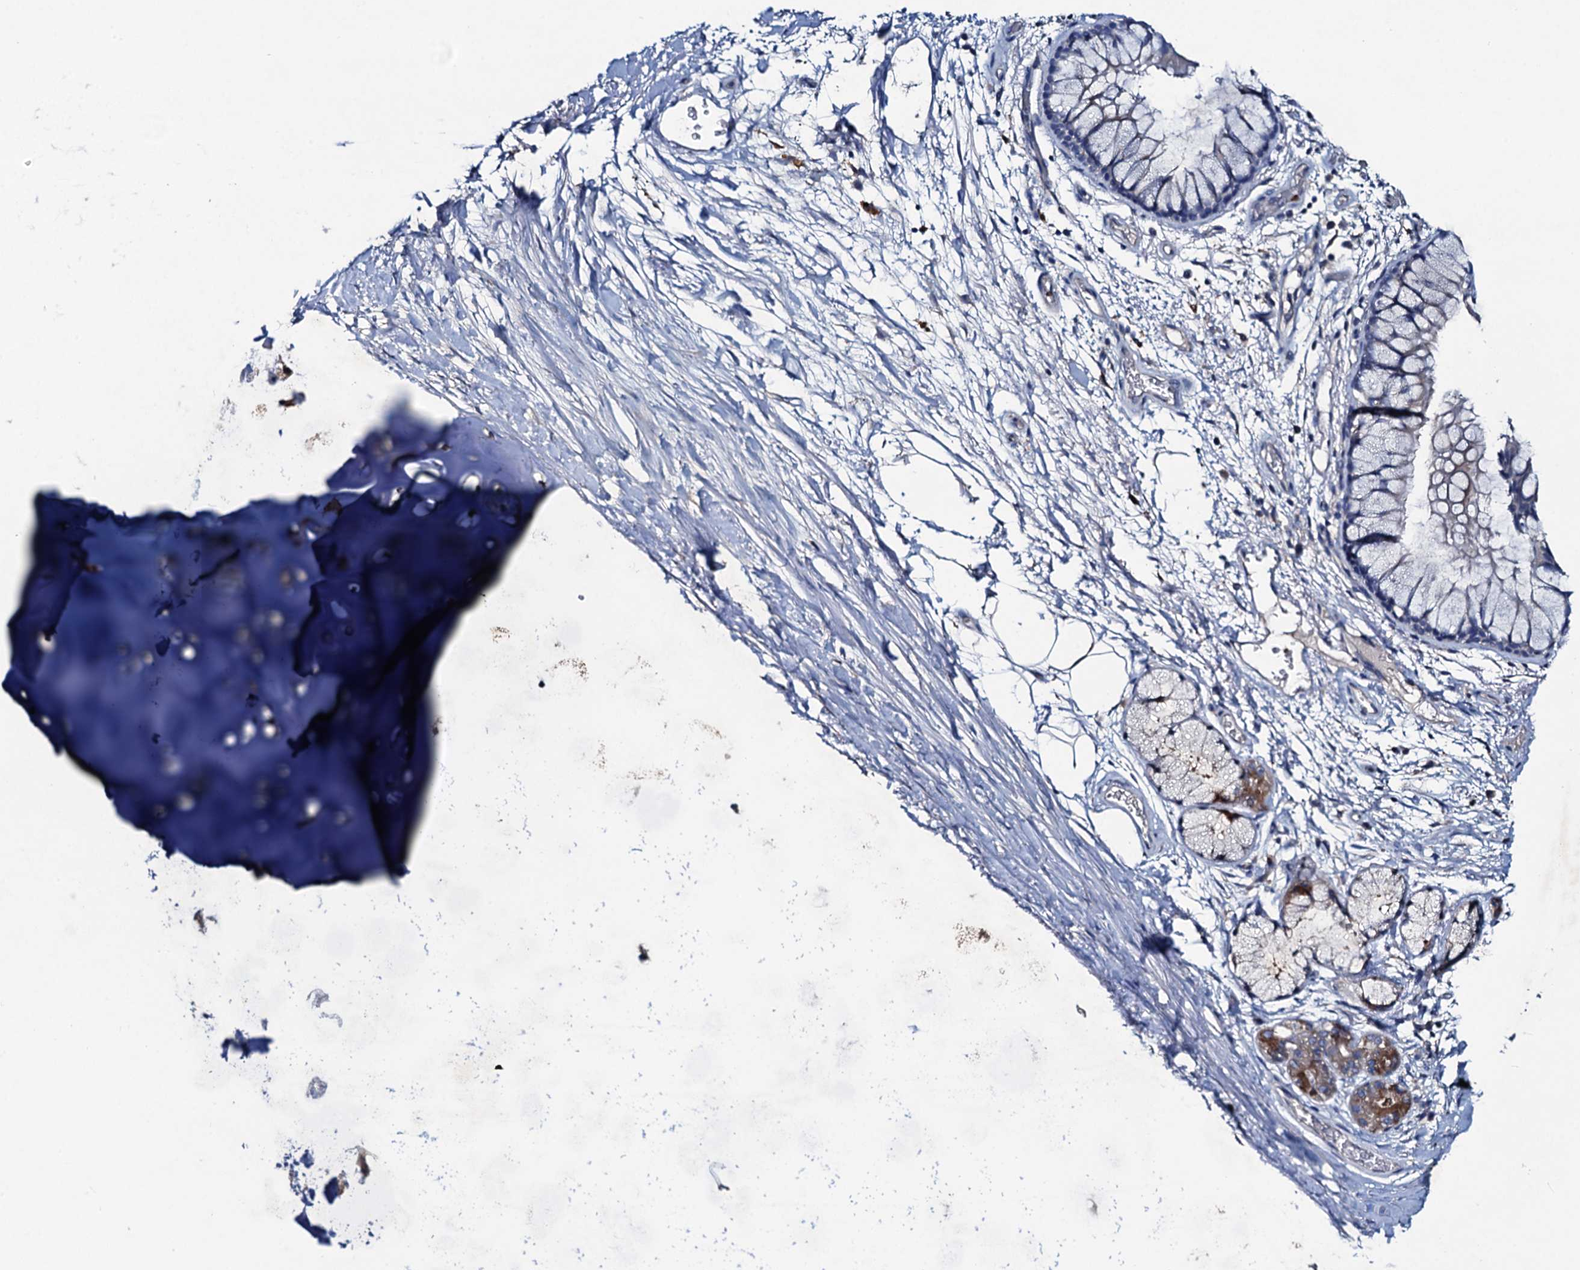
{"staining": {"intensity": "negative", "quantity": "none", "location": "none"}, "tissue": "bronchus", "cell_type": "Respiratory epithelial cells", "image_type": "normal", "snomed": [{"axis": "morphology", "description": "Normal tissue, NOS"}, {"axis": "topography", "description": "Bronchus"}], "caption": "The photomicrograph exhibits no staining of respiratory epithelial cells in benign bronchus. (DAB (3,3'-diaminobenzidine) immunohistochemistry visualized using brightfield microscopy, high magnification).", "gene": "RTKN2", "patient": {"sex": "male", "age": 65}}